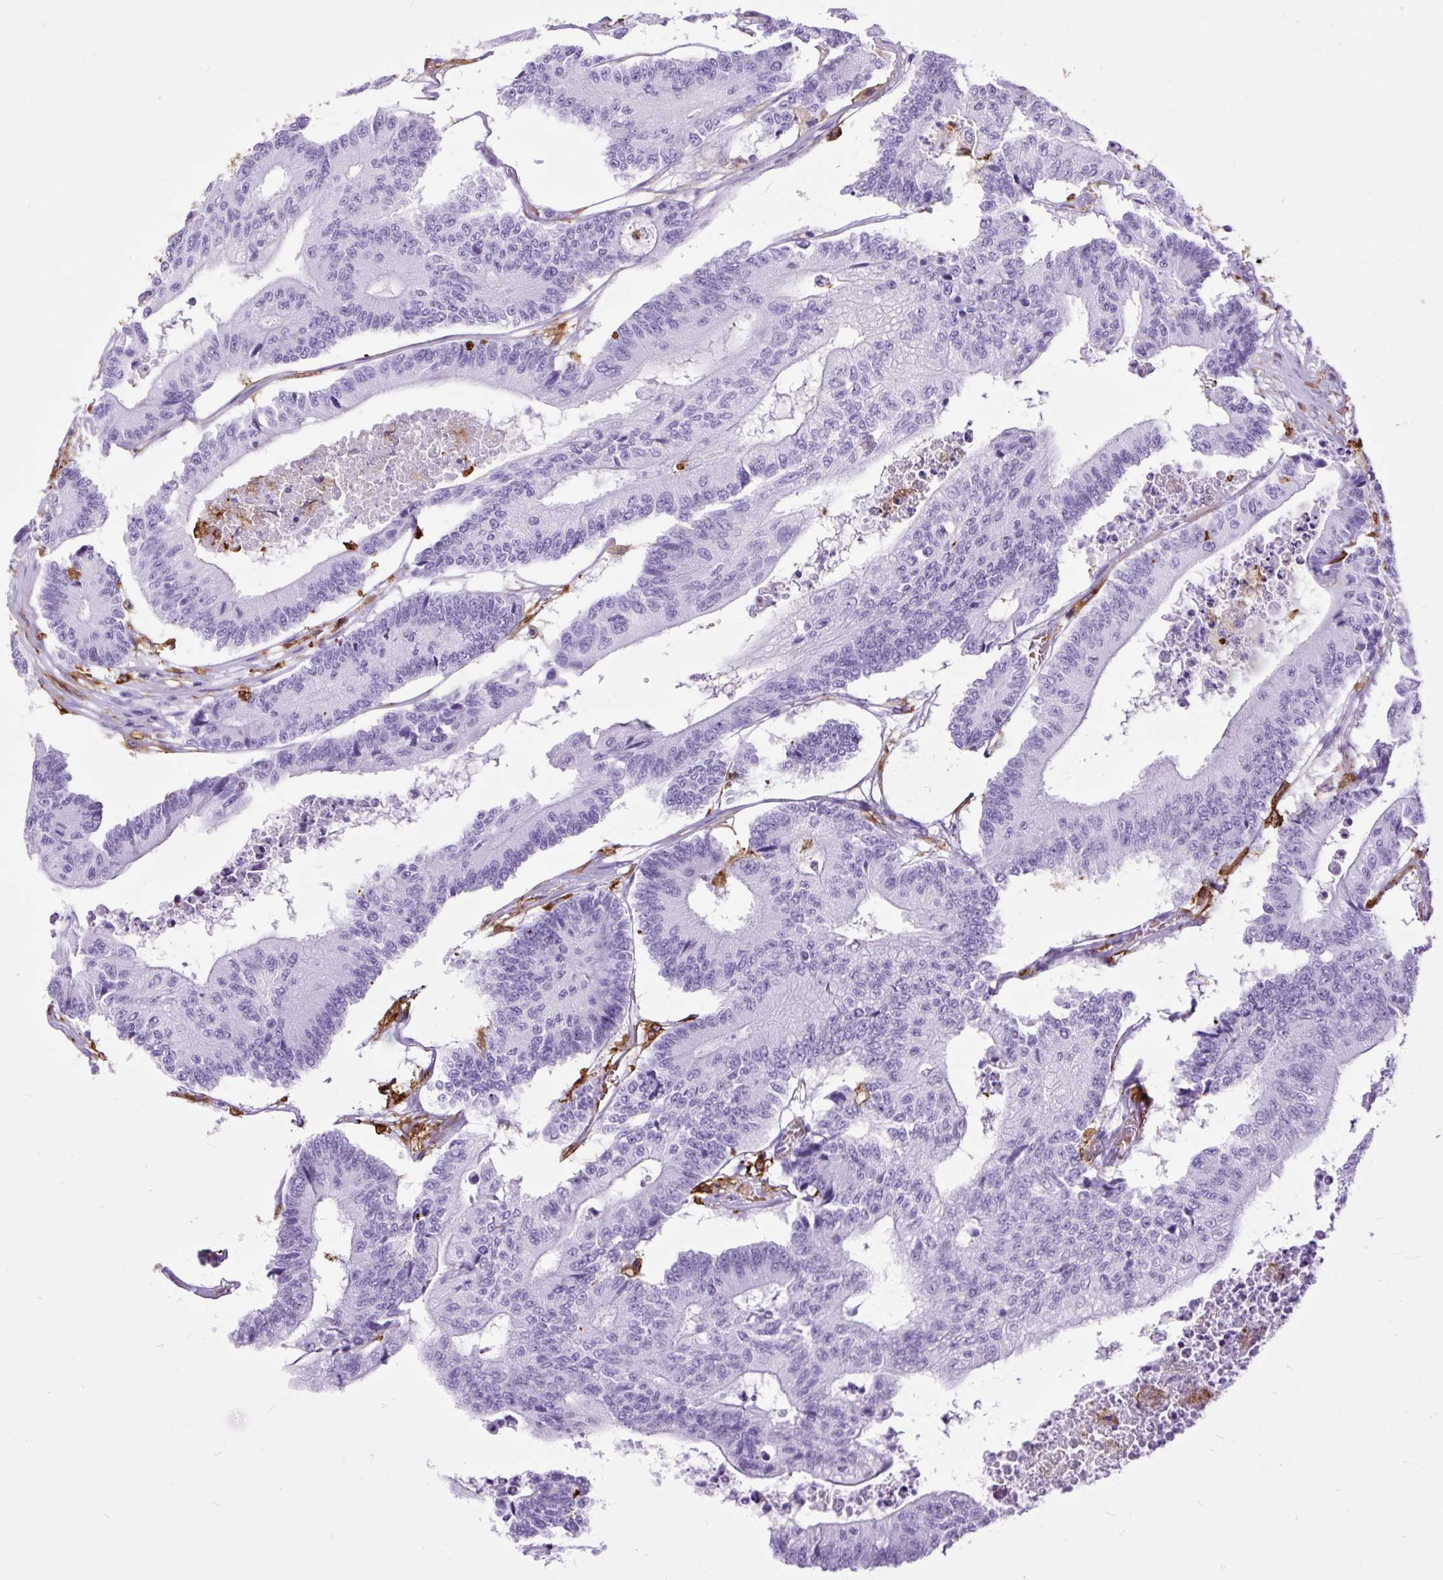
{"staining": {"intensity": "negative", "quantity": "none", "location": "none"}, "tissue": "colorectal cancer", "cell_type": "Tumor cells", "image_type": "cancer", "snomed": [{"axis": "morphology", "description": "Adenocarcinoma, NOS"}, {"axis": "topography", "description": "Colon"}], "caption": "Tumor cells show no significant protein positivity in colorectal adenocarcinoma.", "gene": "HLA-DRA", "patient": {"sex": "female", "age": 84}}